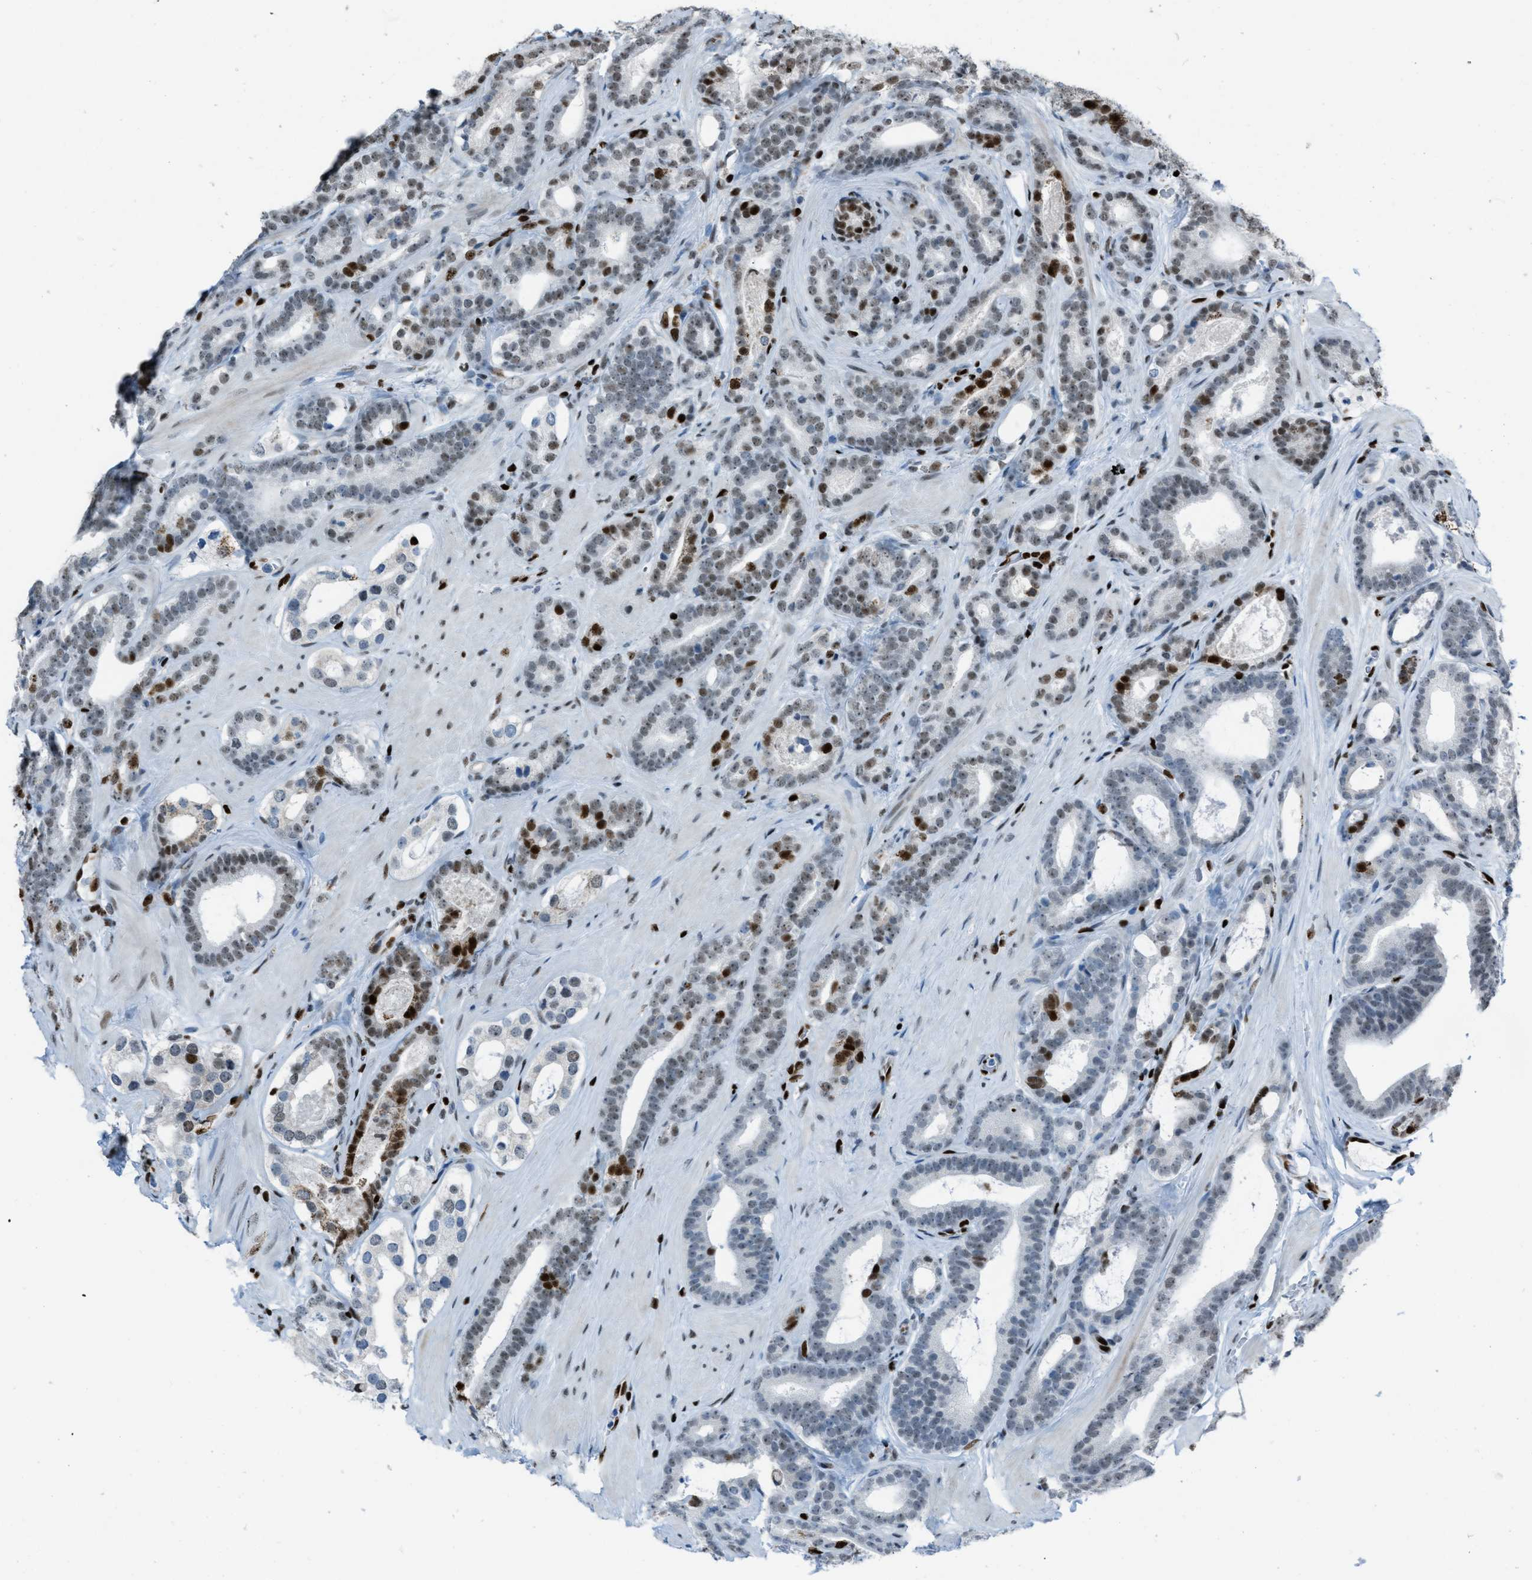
{"staining": {"intensity": "strong", "quantity": "25%-75%", "location": "nuclear"}, "tissue": "prostate cancer", "cell_type": "Tumor cells", "image_type": "cancer", "snomed": [{"axis": "morphology", "description": "Adenocarcinoma, High grade"}, {"axis": "topography", "description": "Prostate"}], "caption": "The immunohistochemical stain shows strong nuclear expression in tumor cells of prostate cancer tissue. Immunohistochemistry stains the protein in brown and the nuclei are stained blue.", "gene": "SLFN5", "patient": {"sex": "male", "age": 60}}